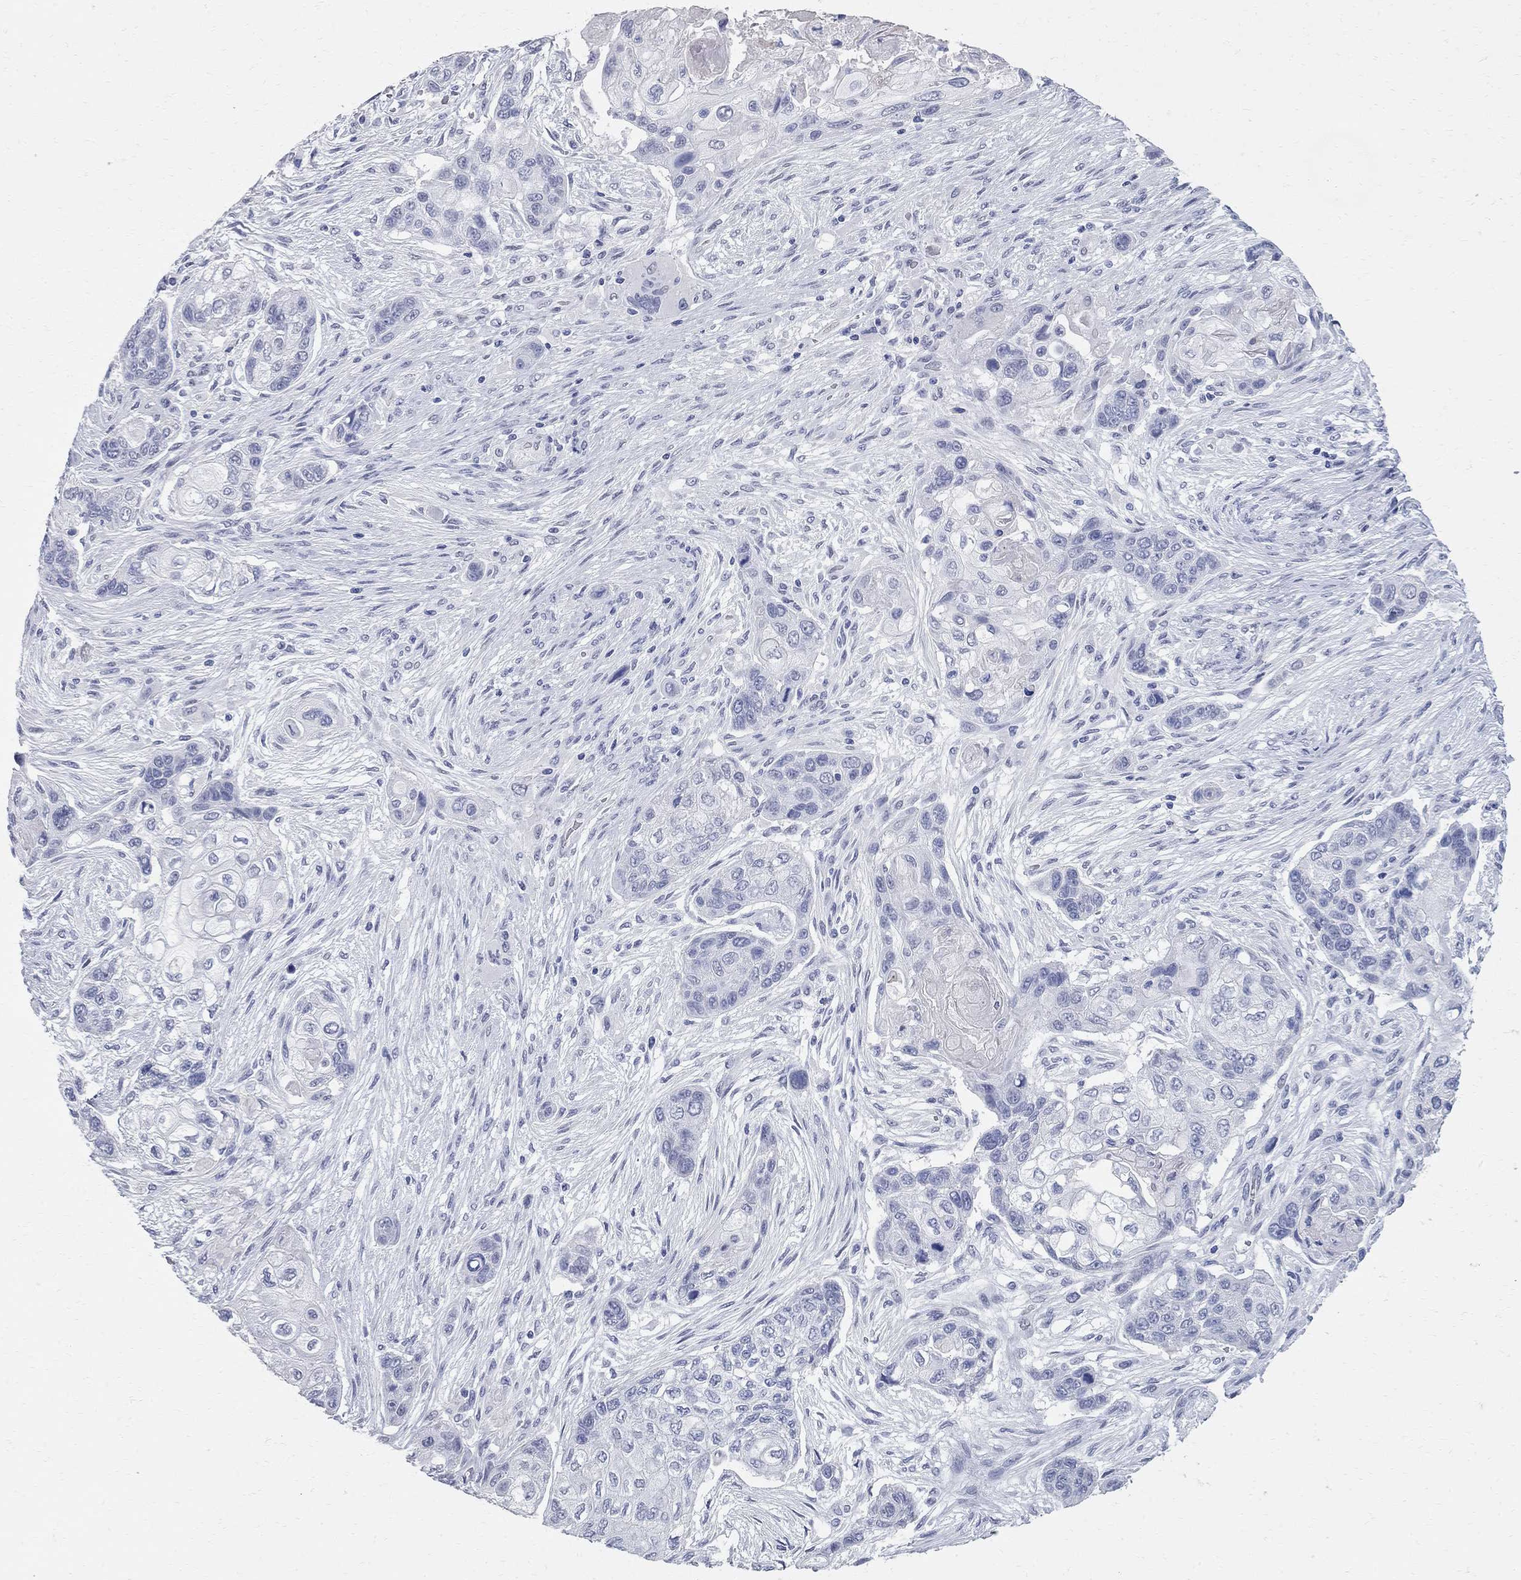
{"staining": {"intensity": "negative", "quantity": "none", "location": "none"}, "tissue": "lung cancer", "cell_type": "Tumor cells", "image_type": "cancer", "snomed": [{"axis": "morphology", "description": "Squamous cell carcinoma, NOS"}, {"axis": "topography", "description": "Lung"}], "caption": "Tumor cells are negative for protein expression in human lung cancer. (Brightfield microscopy of DAB (3,3'-diaminobenzidine) immunohistochemistry (IHC) at high magnification).", "gene": "BPIFB1", "patient": {"sex": "male", "age": 69}}